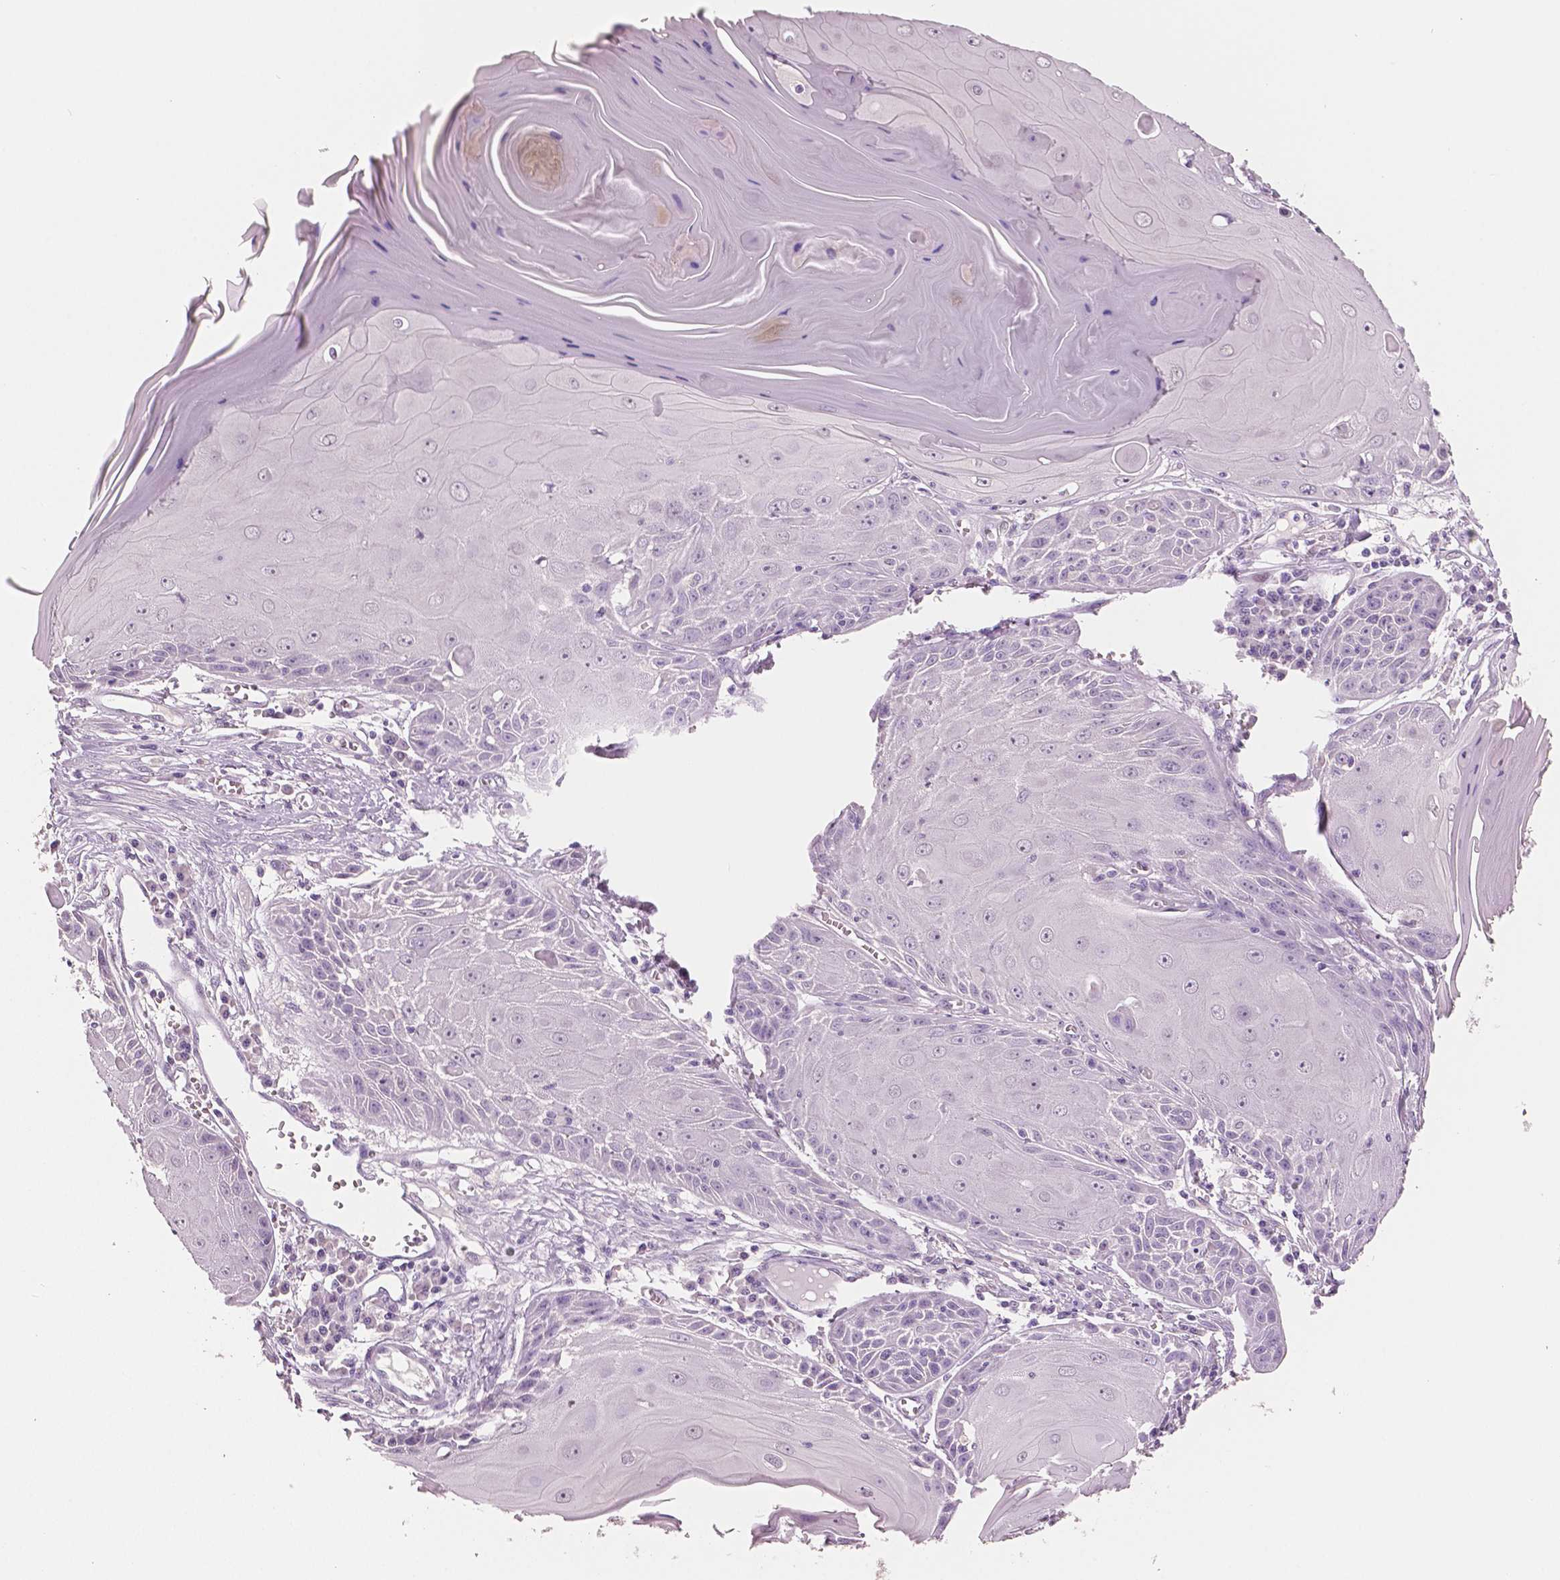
{"staining": {"intensity": "negative", "quantity": "none", "location": "none"}, "tissue": "skin cancer", "cell_type": "Tumor cells", "image_type": "cancer", "snomed": [{"axis": "morphology", "description": "Squamous cell carcinoma, NOS"}, {"axis": "topography", "description": "Skin"}, {"axis": "topography", "description": "Vulva"}], "caption": "Tumor cells show no significant protein expression in skin cancer.", "gene": "NECAB2", "patient": {"sex": "female", "age": 85}}